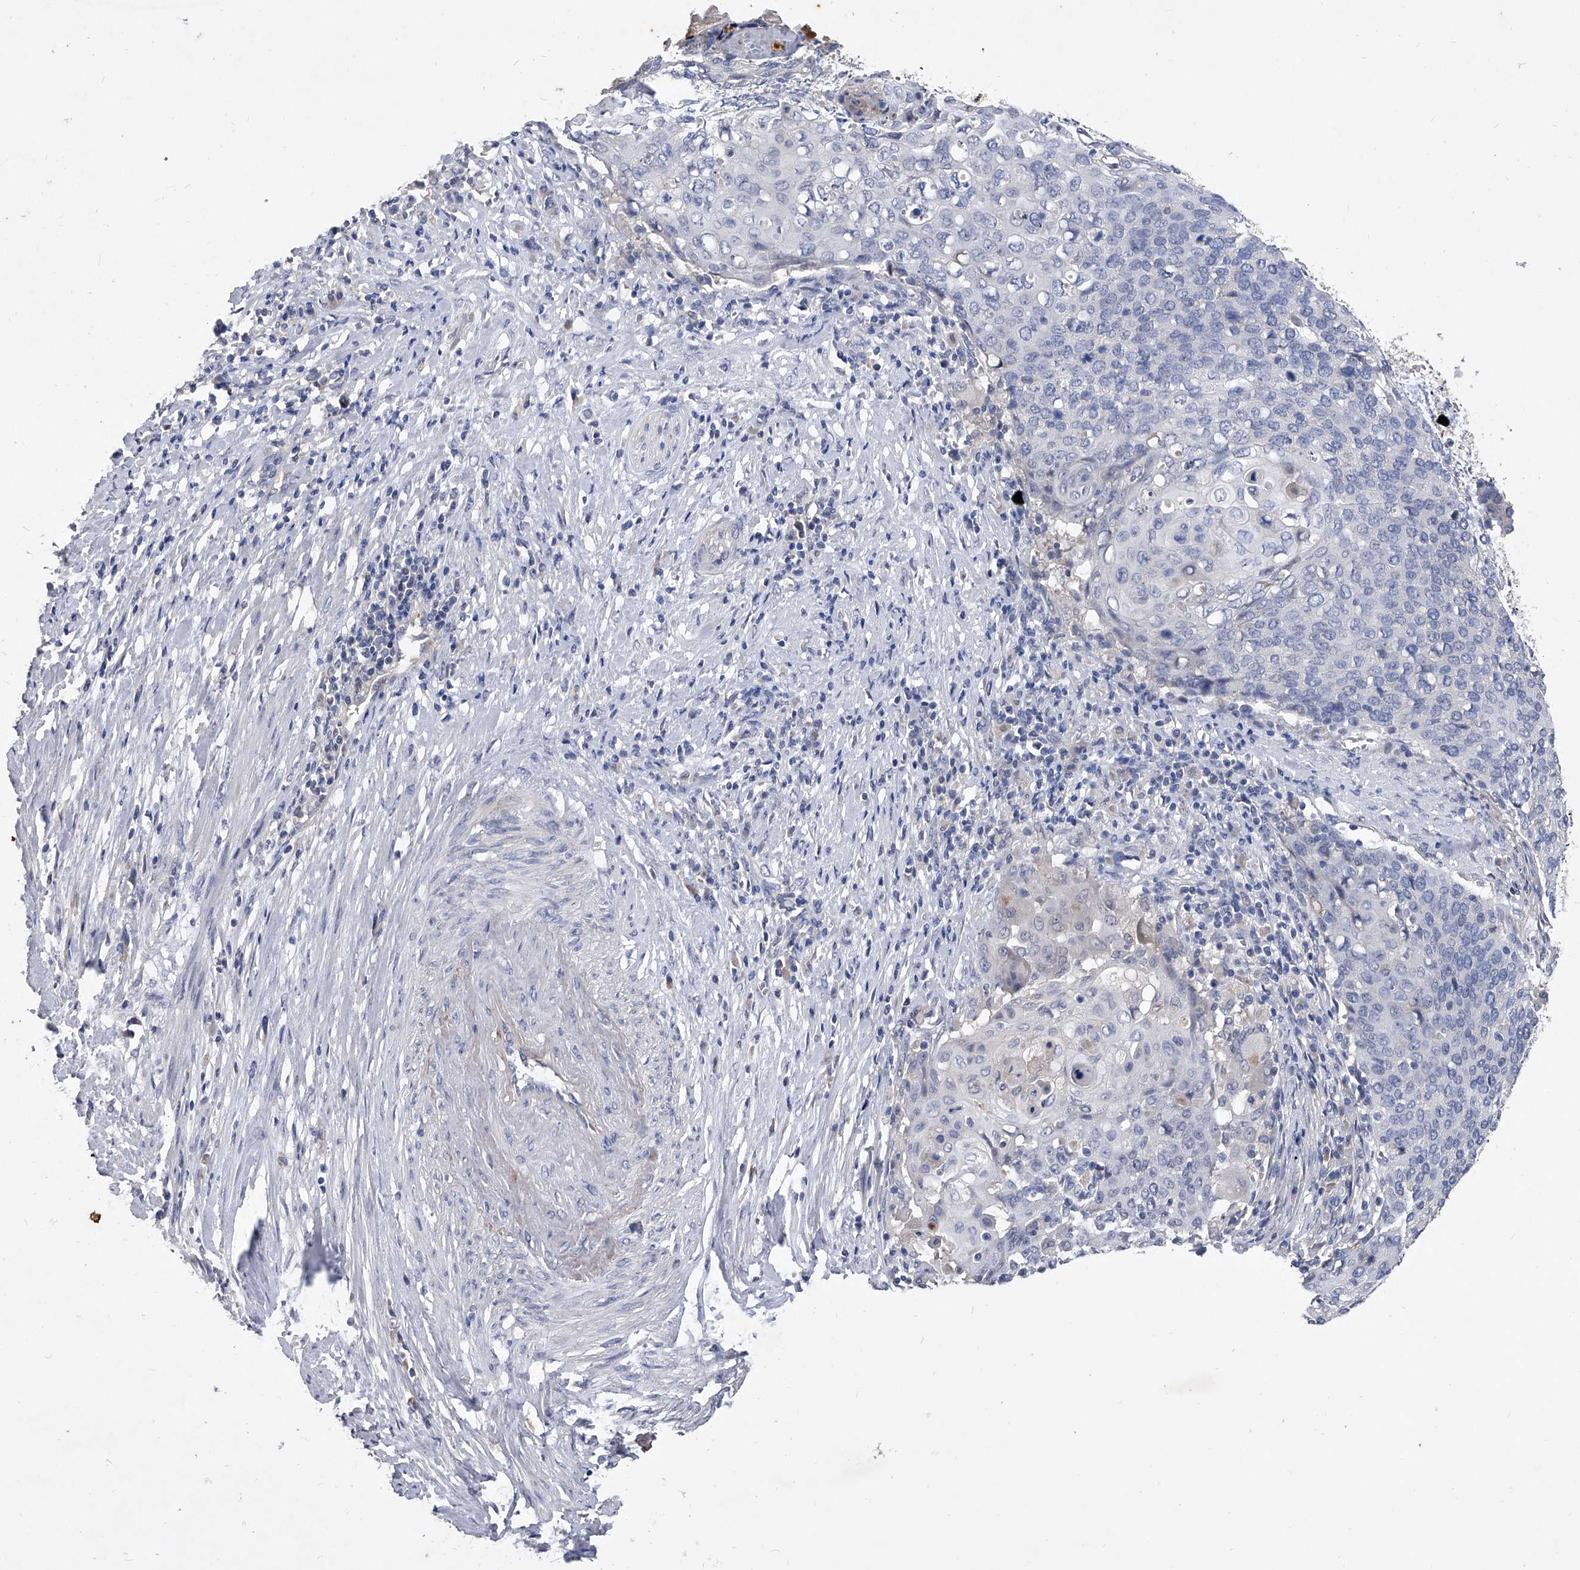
{"staining": {"intensity": "negative", "quantity": "none", "location": "none"}, "tissue": "cervical cancer", "cell_type": "Tumor cells", "image_type": "cancer", "snomed": [{"axis": "morphology", "description": "Squamous cell carcinoma, NOS"}, {"axis": "topography", "description": "Cervix"}], "caption": "This is a photomicrograph of immunohistochemistry staining of cervical cancer, which shows no expression in tumor cells. The staining was performed using DAB (3,3'-diaminobenzidine) to visualize the protein expression in brown, while the nuclei were stained in blue with hematoxylin (Magnification: 20x).", "gene": "C5", "patient": {"sex": "female", "age": 39}}